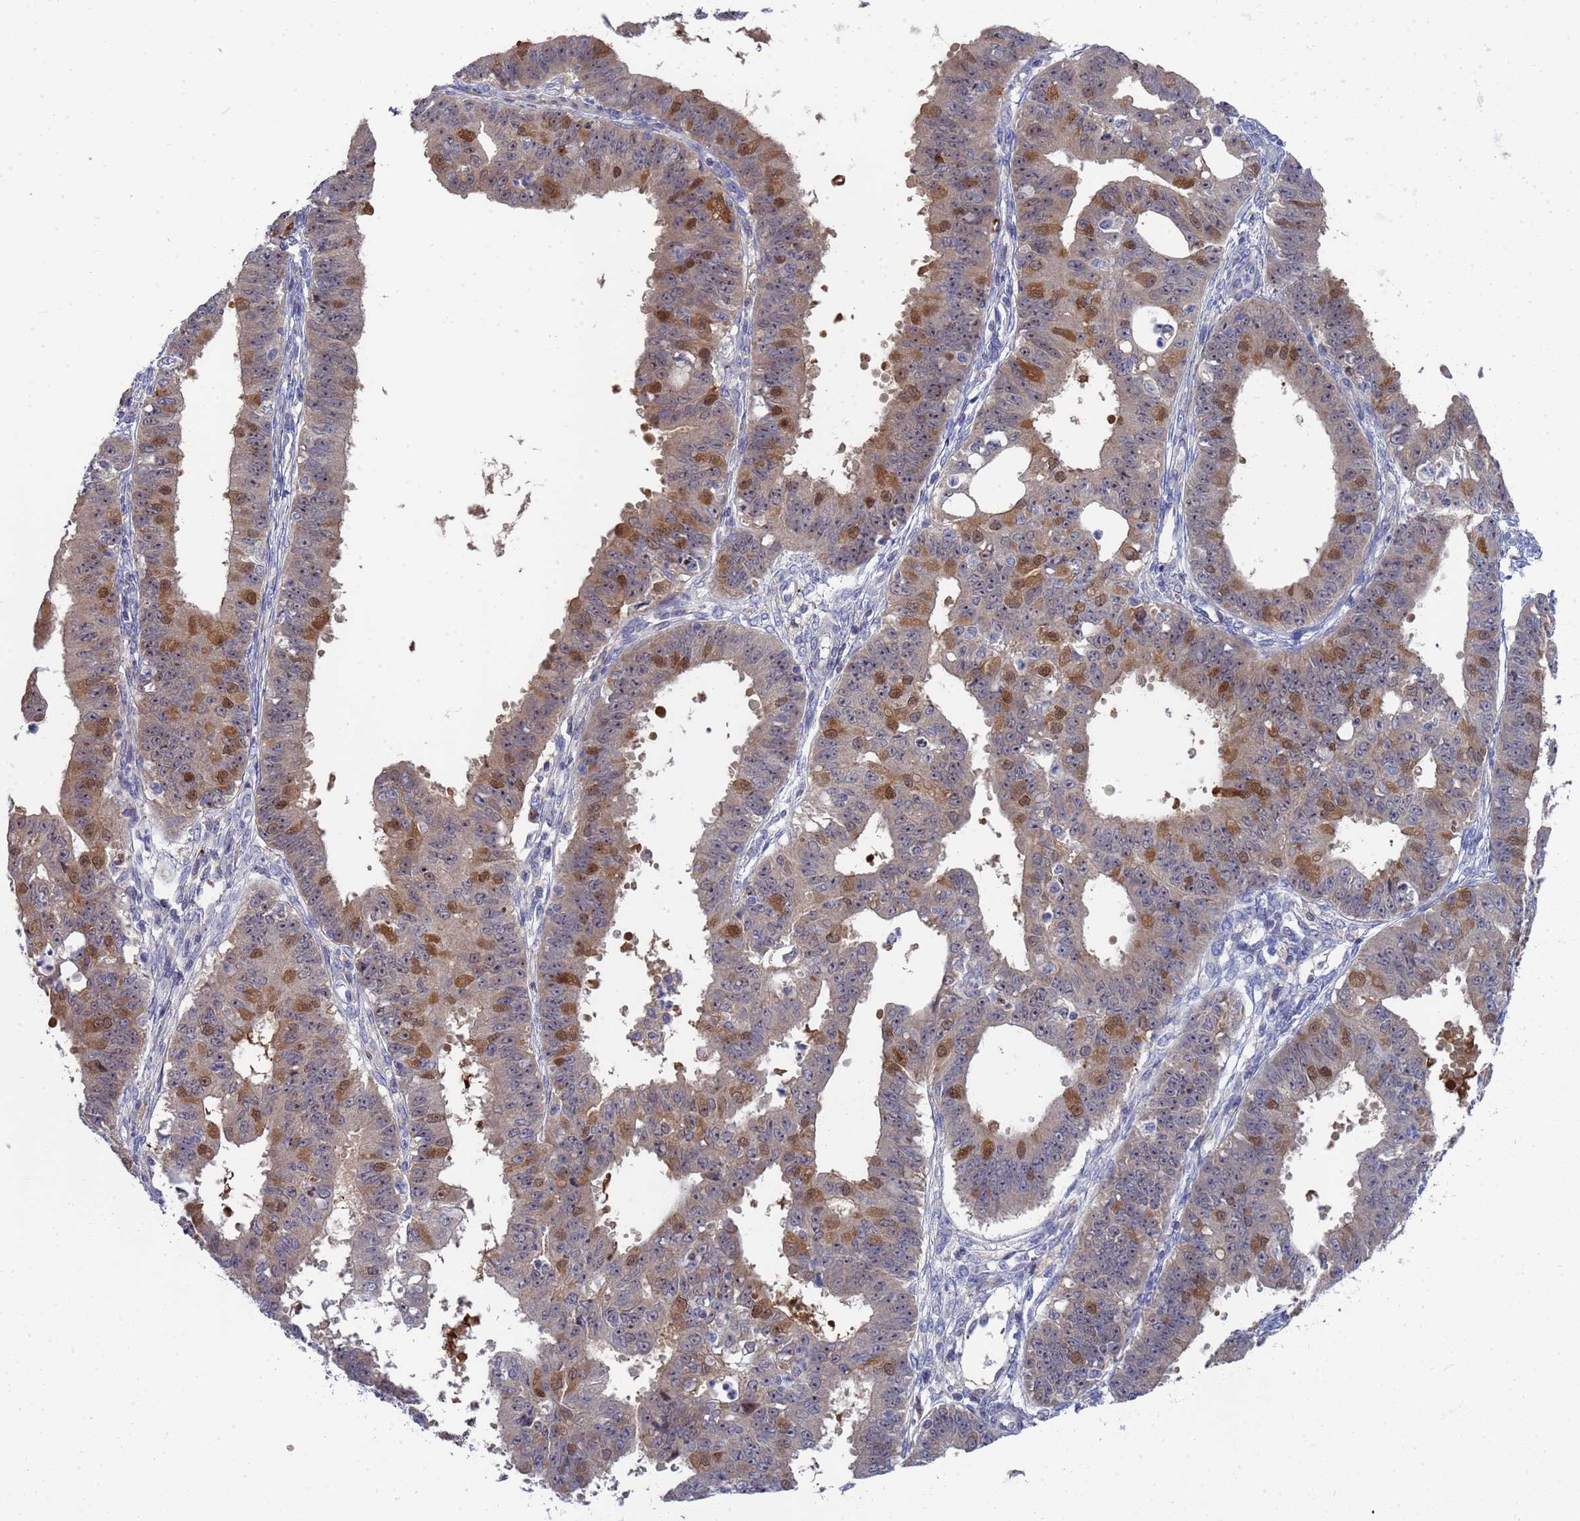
{"staining": {"intensity": "moderate", "quantity": "<25%", "location": "cytoplasmic/membranous,nuclear"}, "tissue": "ovarian cancer", "cell_type": "Tumor cells", "image_type": "cancer", "snomed": [{"axis": "morphology", "description": "Carcinoma, endometroid"}, {"axis": "topography", "description": "Appendix"}, {"axis": "topography", "description": "Ovary"}], "caption": "An immunohistochemistry (IHC) micrograph of tumor tissue is shown. Protein staining in brown highlights moderate cytoplasmic/membranous and nuclear positivity in ovarian cancer (endometroid carcinoma) within tumor cells. (Brightfield microscopy of DAB IHC at high magnification).", "gene": "ENOSF1", "patient": {"sex": "female", "age": 42}}